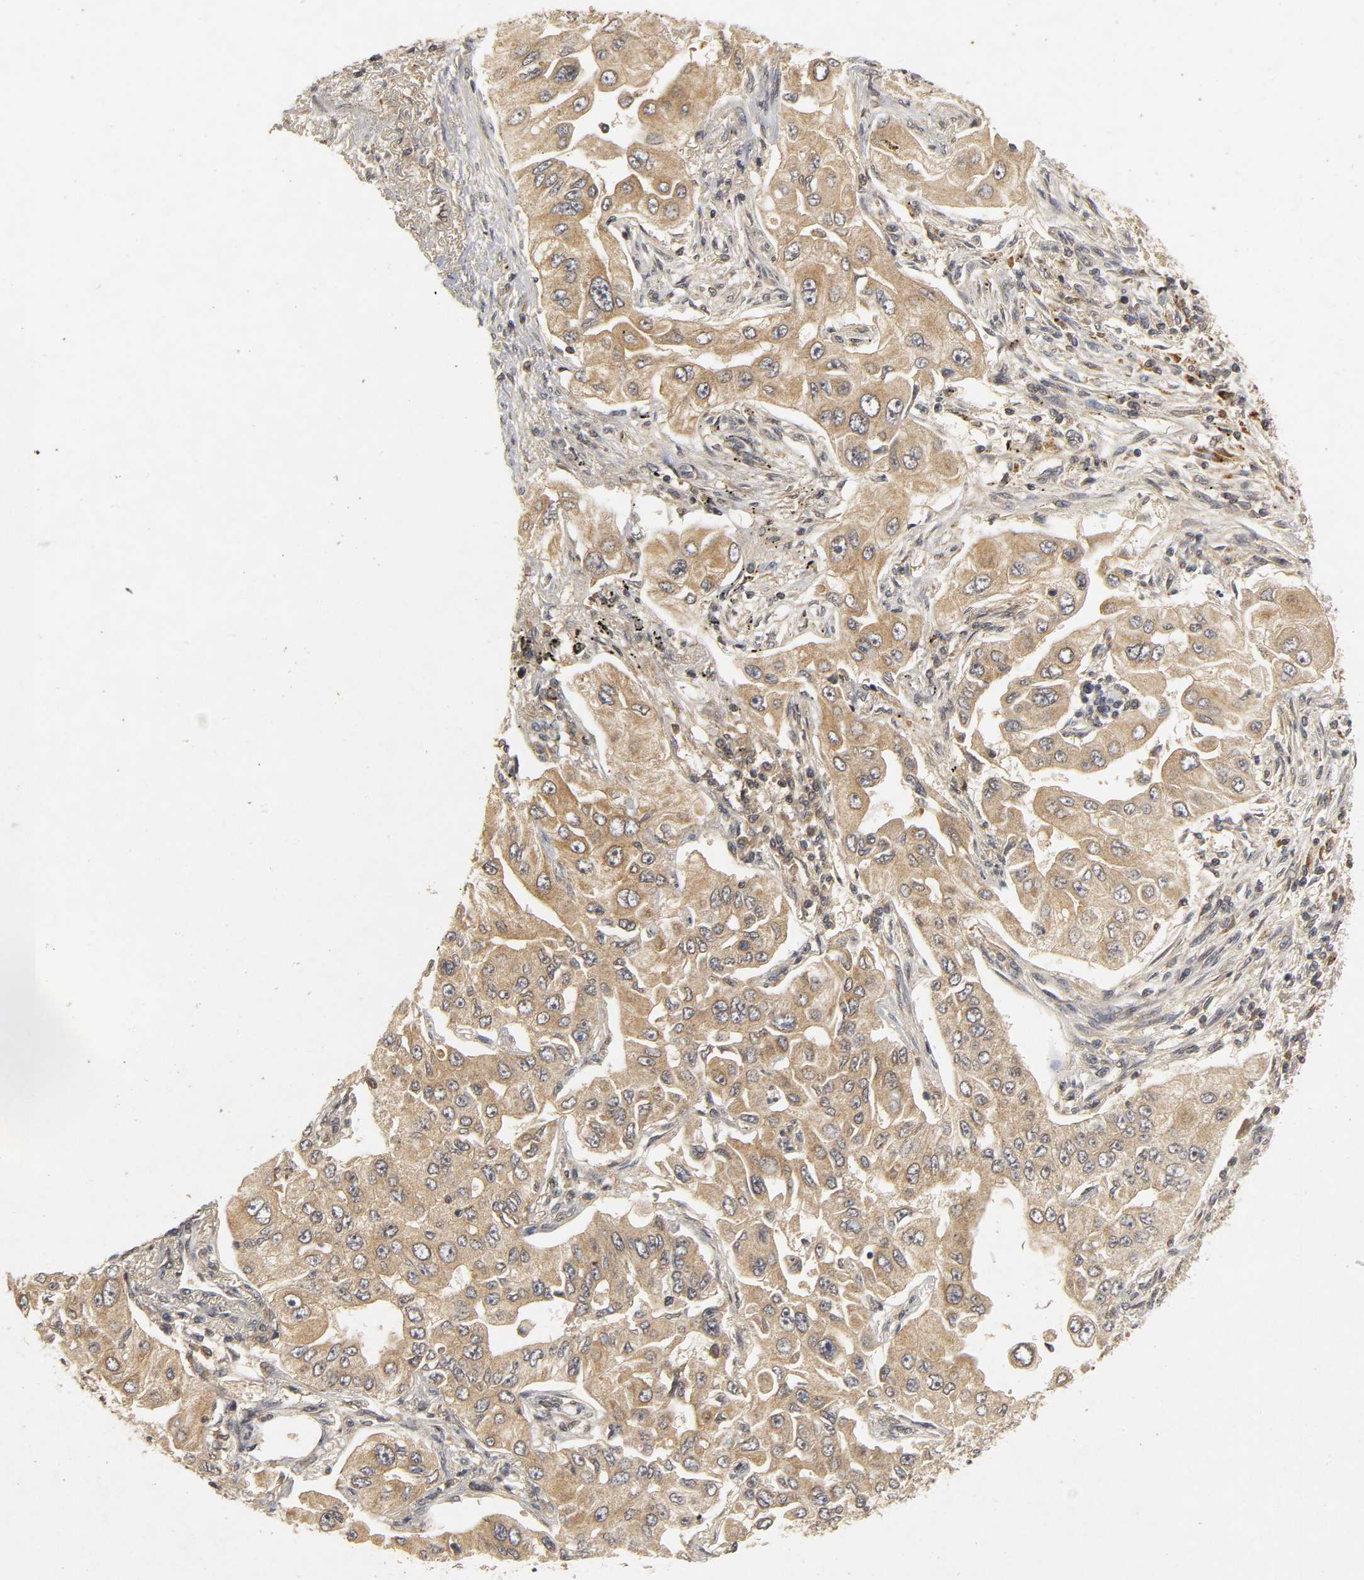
{"staining": {"intensity": "moderate", "quantity": "25%-75%", "location": "cytoplasmic/membranous"}, "tissue": "lung cancer", "cell_type": "Tumor cells", "image_type": "cancer", "snomed": [{"axis": "morphology", "description": "Adenocarcinoma, NOS"}, {"axis": "topography", "description": "Lung"}], "caption": "Immunohistochemical staining of lung cancer shows medium levels of moderate cytoplasmic/membranous protein positivity in about 25%-75% of tumor cells. Using DAB (3,3'-diaminobenzidine) (brown) and hematoxylin (blue) stains, captured at high magnification using brightfield microscopy.", "gene": "TRAF6", "patient": {"sex": "male", "age": 84}}